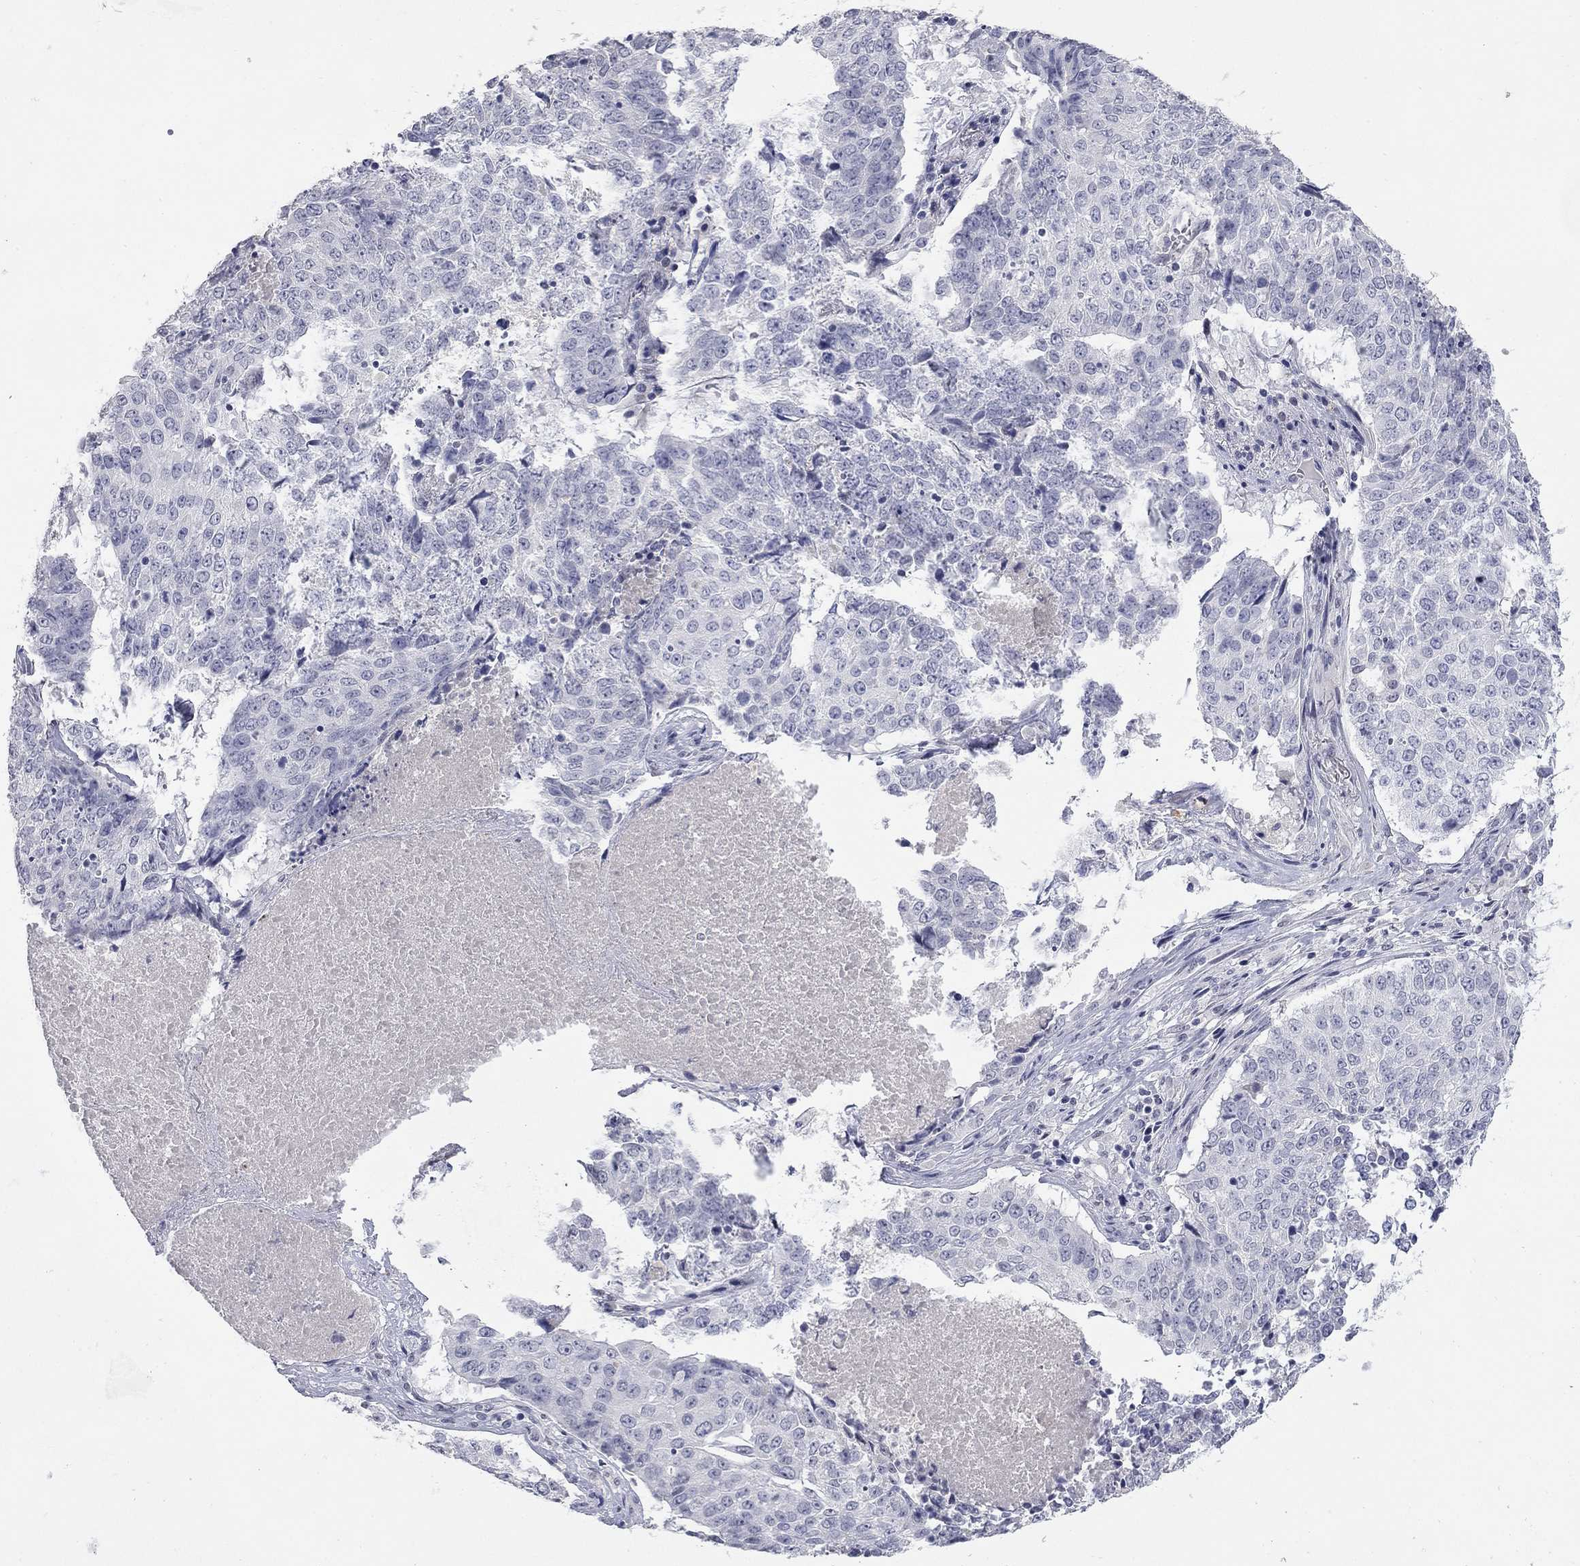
{"staining": {"intensity": "negative", "quantity": "none", "location": "none"}, "tissue": "lung cancer", "cell_type": "Tumor cells", "image_type": "cancer", "snomed": [{"axis": "morphology", "description": "Normal tissue, NOS"}, {"axis": "morphology", "description": "Squamous cell carcinoma, NOS"}, {"axis": "topography", "description": "Bronchus"}, {"axis": "topography", "description": "Lung"}], "caption": "There is no significant positivity in tumor cells of lung cancer.", "gene": "SLC51A", "patient": {"sex": "male", "age": 64}}